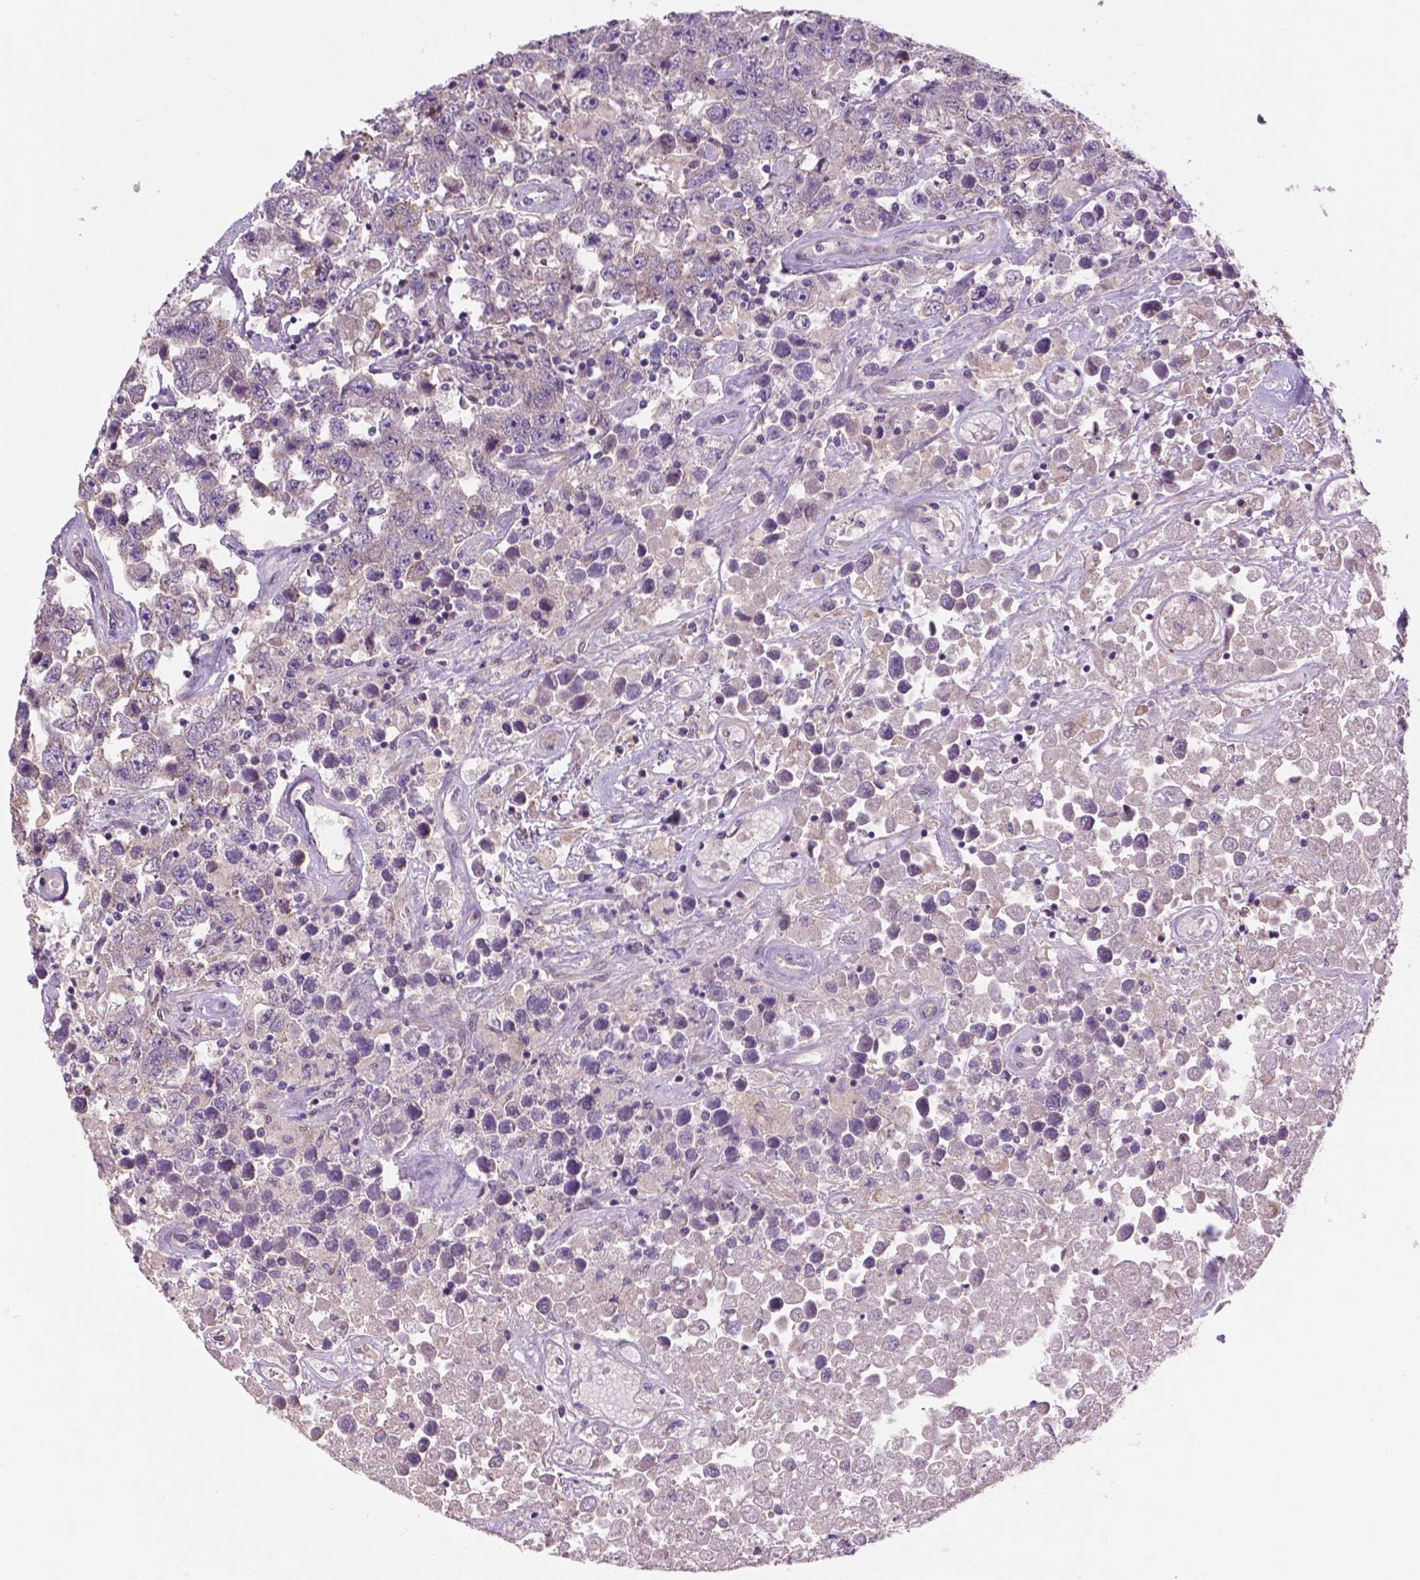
{"staining": {"intensity": "negative", "quantity": "none", "location": "none"}, "tissue": "testis cancer", "cell_type": "Tumor cells", "image_type": "cancer", "snomed": [{"axis": "morphology", "description": "Seminoma, NOS"}, {"axis": "topography", "description": "Testis"}], "caption": "Testis cancer was stained to show a protein in brown. There is no significant expression in tumor cells.", "gene": "IRF6", "patient": {"sex": "male", "age": 52}}